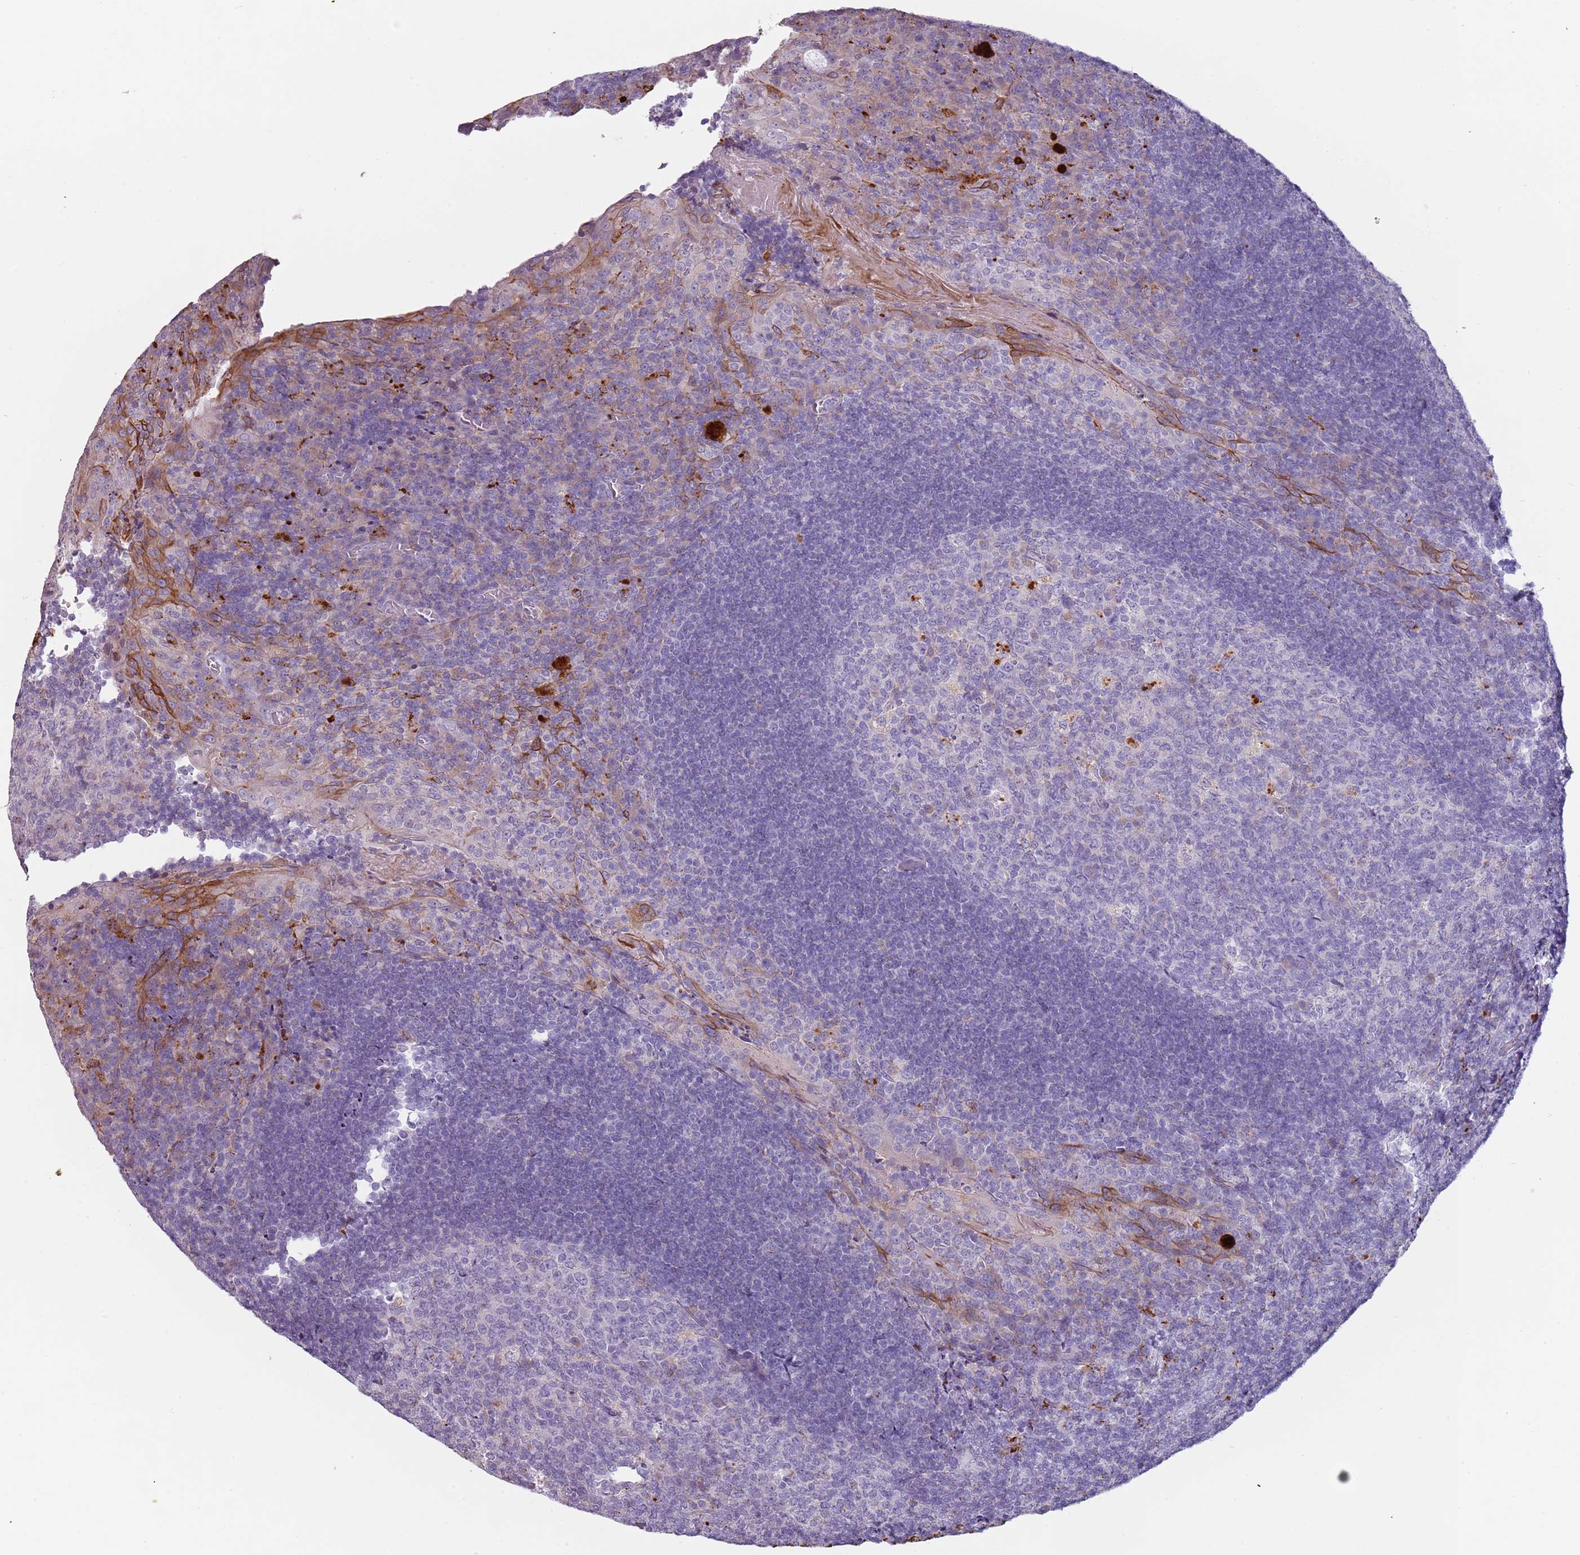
{"staining": {"intensity": "negative", "quantity": "none", "location": "none"}, "tissue": "tonsil", "cell_type": "Germinal center cells", "image_type": "normal", "snomed": [{"axis": "morphology", "description": "Normal tissue, NOS"}, {"axis": "topography", "description": "Tonsil"}], "caption": "This is a micrograph of immunohistochemistry staining of benign tonsil, which shows no staining in germinal center cells. The staining was performed using DAB to visualize the protein expression in brown, while the nuclei were stained in blue with hematoxylin (Magnification: 20x).", "gene": "NWD2", "patient": {"sex": "male", "age": 17}}